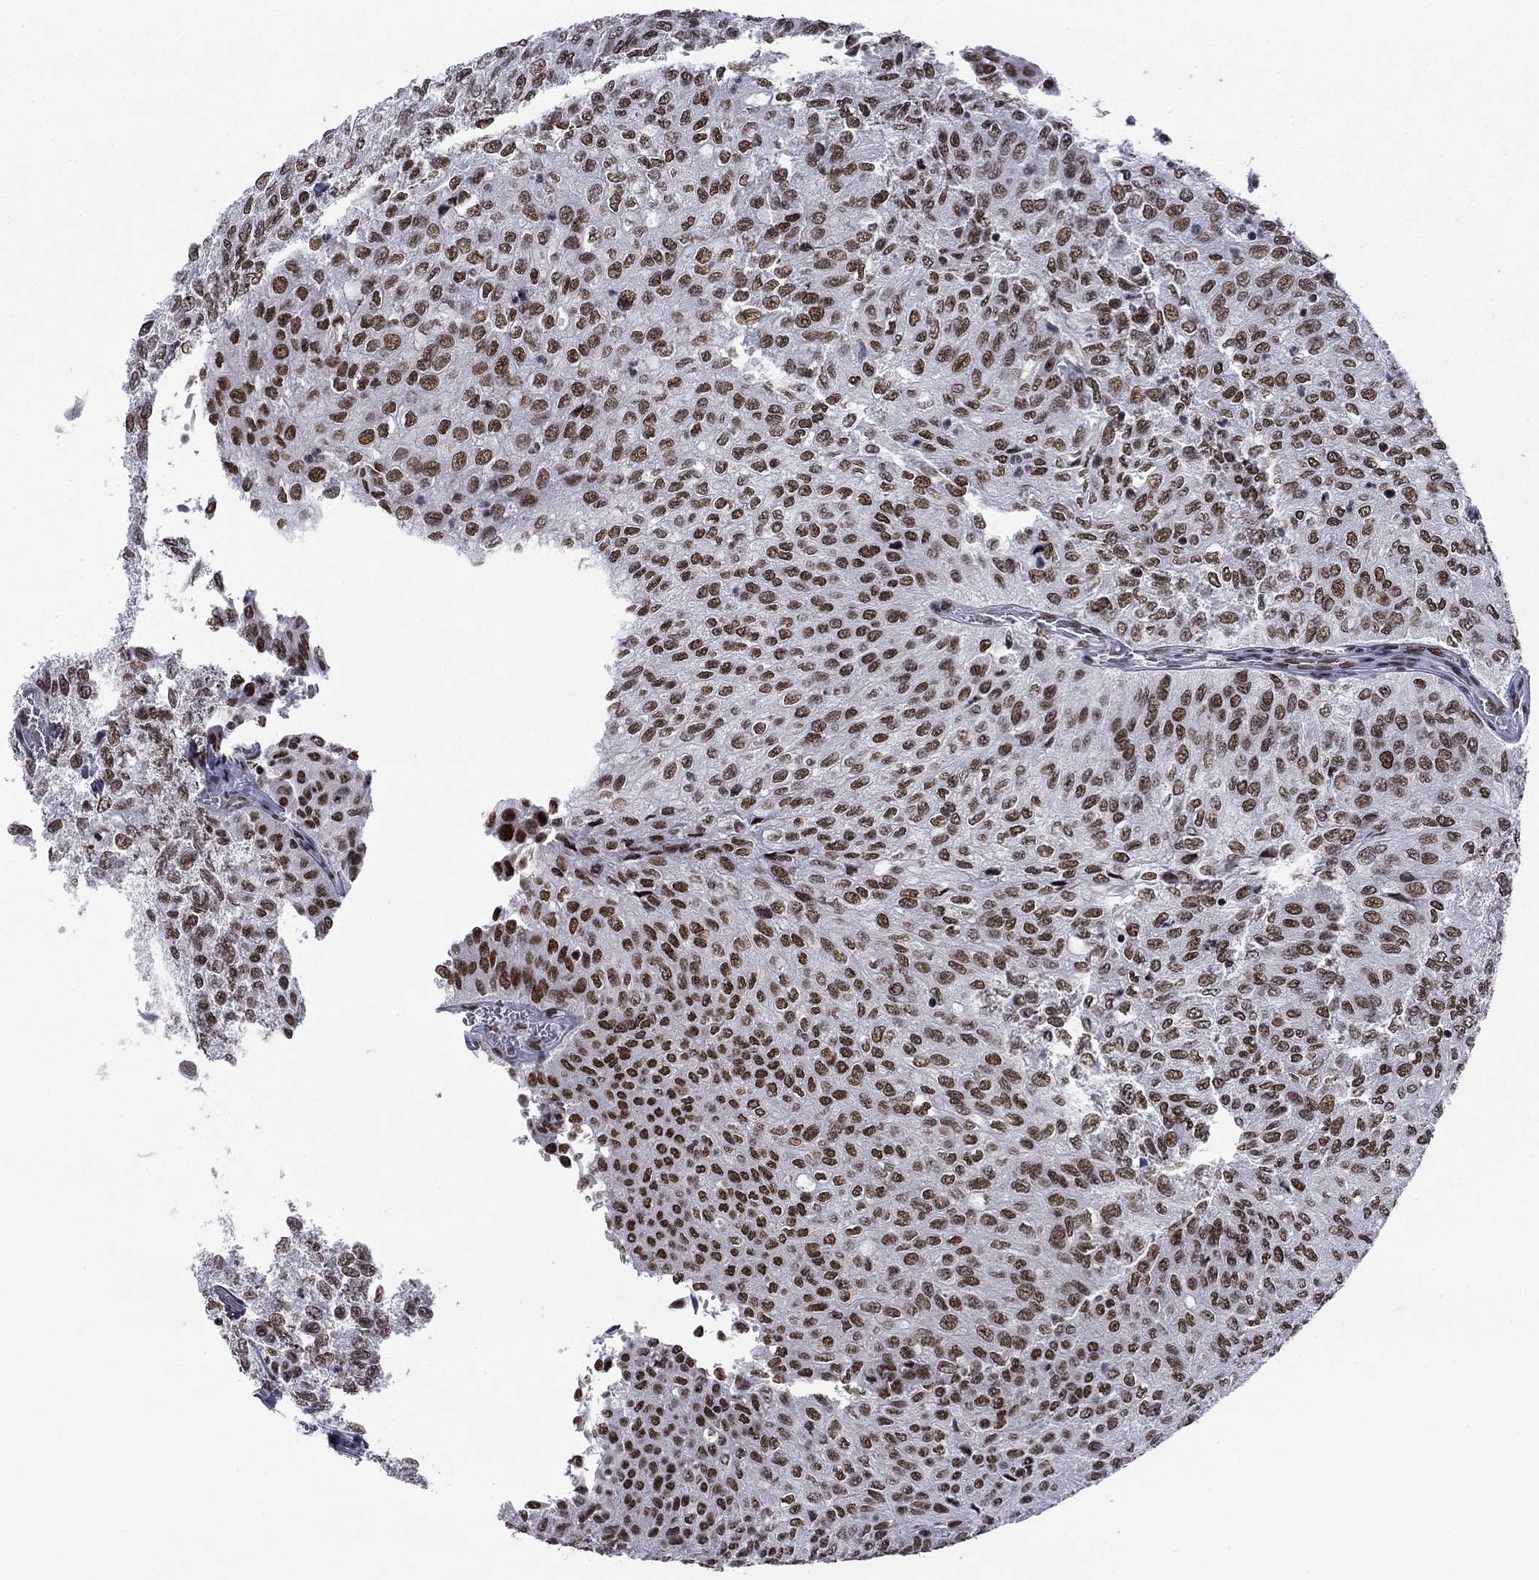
{"staining": {"intensity": "strong", "quantity": ">75%", "location": "nuclear"}, "tissue": "urothelial cancer", "cell_type": "Tumor cells", "image_type": "cancer", "snomed": [{"axis": "morphology", "description": "Urothelial carcinoma, Low grade"}, {"axis": "topography", "description": "Urinary bladder"}], "caption": "An immunohistochemistry (IHC) photomicrograph of neoplastic tissue is shown. Protein staining in brown labels strong nuclear positivity in urothelial cancer within tumor cells. (Stains: DAB (3,3'-diaminobenzidine) in brown, nuclei in blue, Microscopy: brightfield microscopy at high magnification).", "gene": "ETV5", "patient": {"sex": "male", "age": 78}}